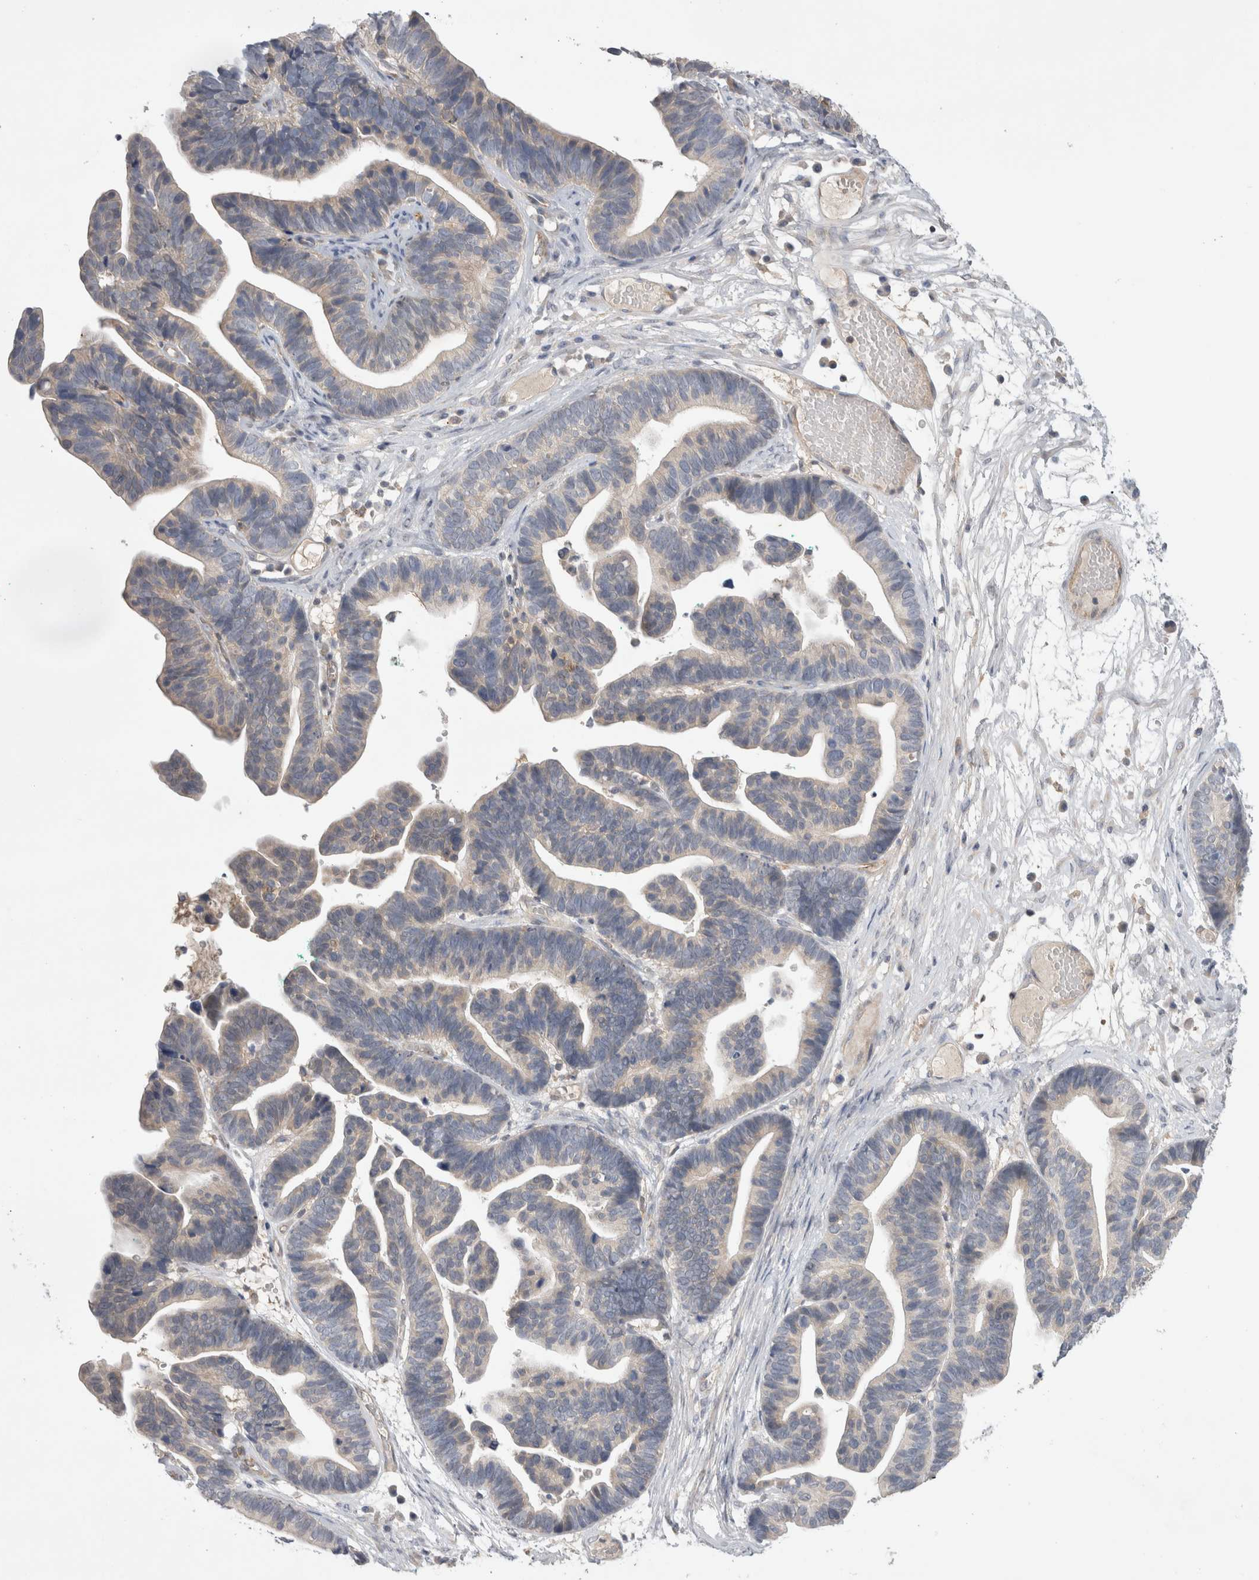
{"staining": {"intensity": "weak", "quantity": "<25%", "location": "cytoplasmic/membranous"}, "tissue": "ovarian cancer", "cell_type": "Tumor cells", "image_type": "cancer", "snomed": [{"axis": "morphology", "description": "Cystadenocarcinoma, serous, NOS"}, {"axis": "topography", "description": "Ovary"}], "caption": "This is a photomicrograph of immunohistochemistry staining of serous cystadenocarcinoma (ovarian), which shows no positivity in tumor cells.", "gene": "SRD5A3", "patient": {"sex": "female", "age": 56}}